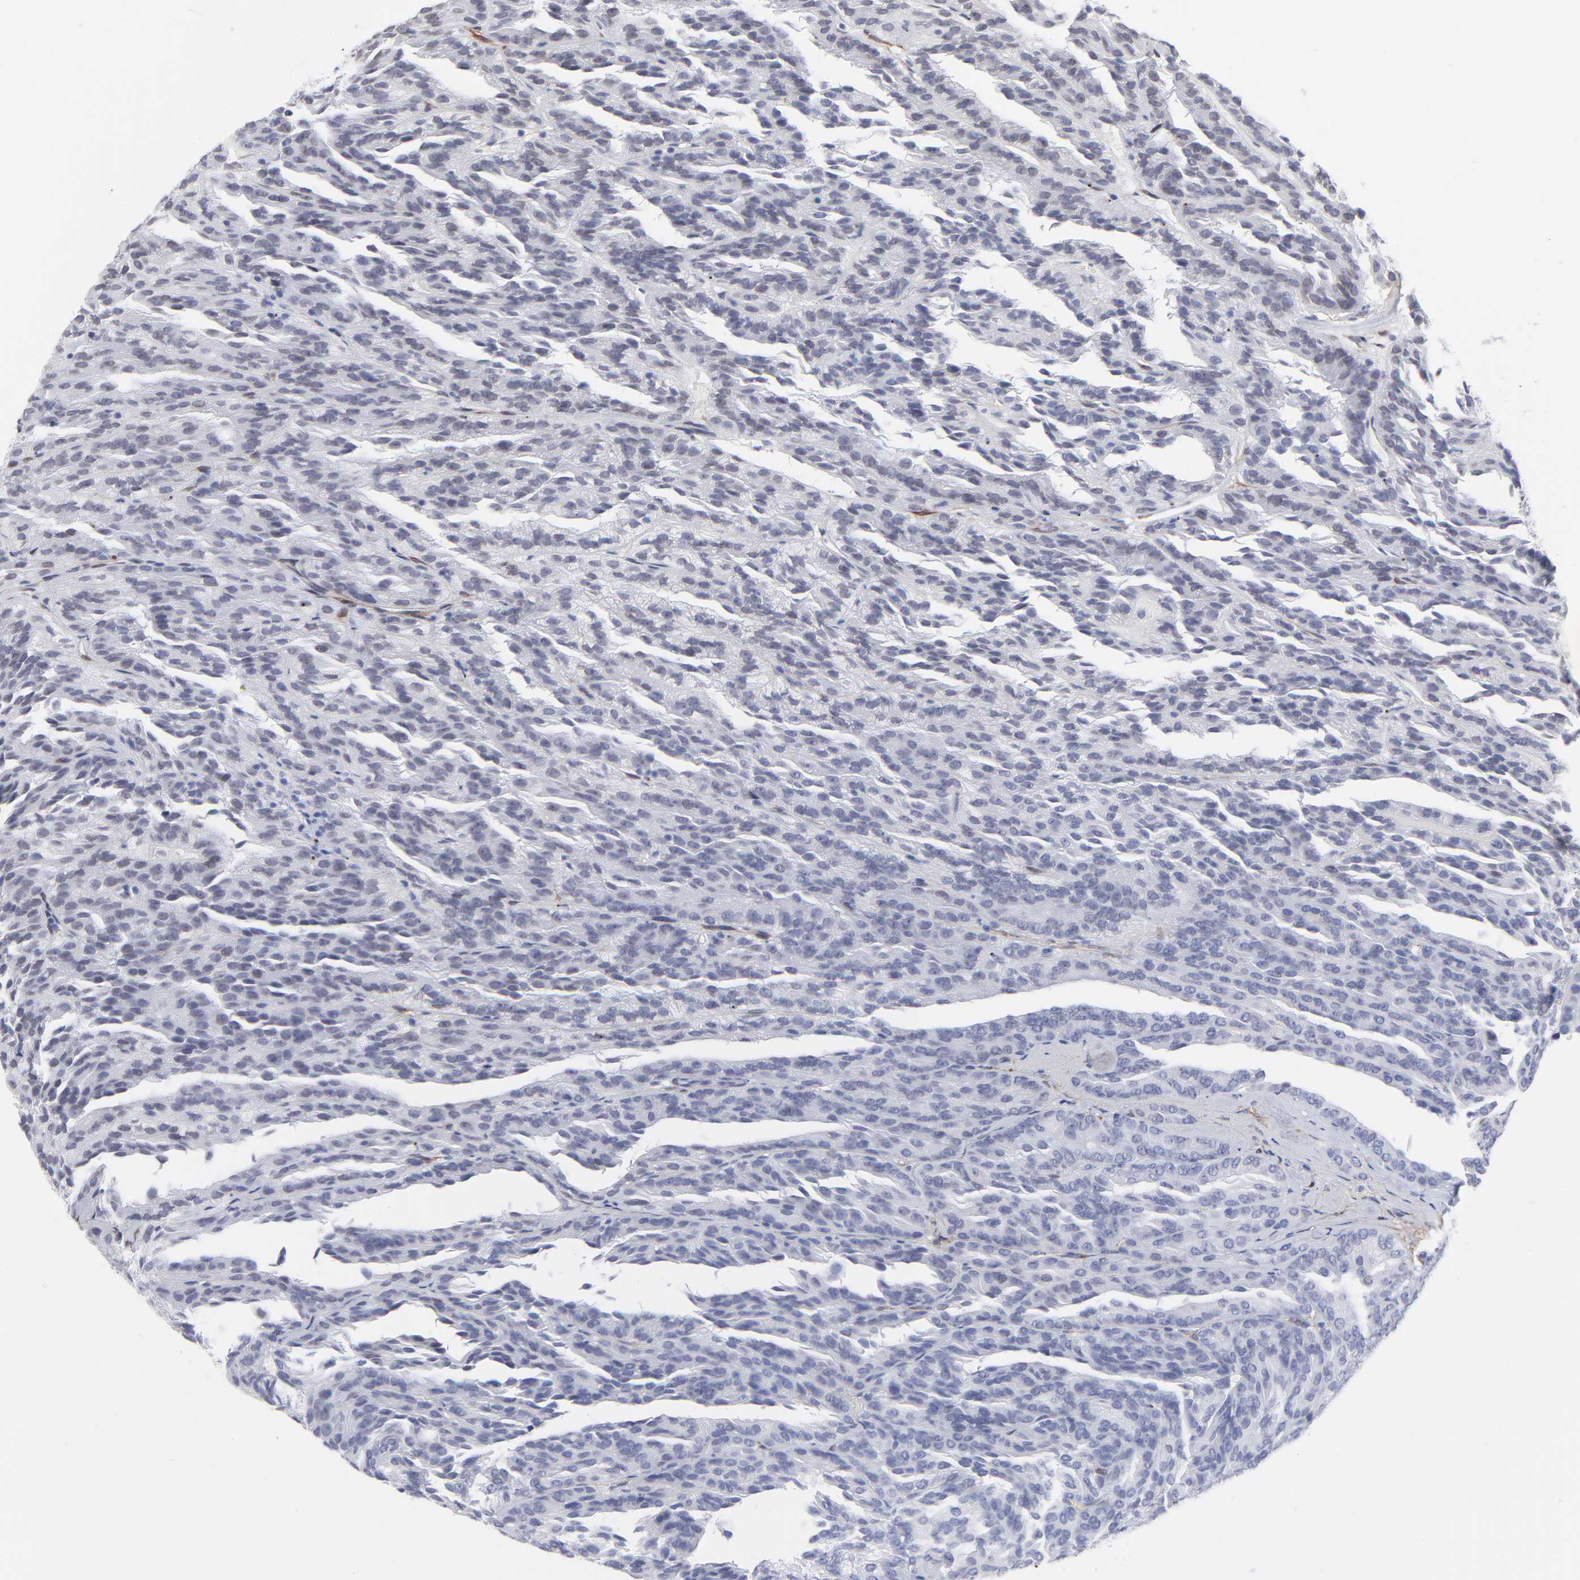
{"staining": {"intensity": "negative", "quantity": "none", "location": "none"}, "tissue": "renal cancer", "cell_type": "Tumor cells", "image_type": "cancer", "snomed": [{"axis": "morphology", "description": "Adenocarcinoma, NOS"}, {"axis": "topography", "description": "Kidney"}], "caption": "IHC micrograph of renal cancer (adenocarcinoma) stained for a protein (brown), which exhibits no staining in tumor cells. The staining was performed using DAB to visualize the protein expression in brown, while the nuclei were stained in blue with hematoxylin (Magnification: 20x).", "gene": "PDGFRB", "patient": {"sex": "male", "age": 46}}